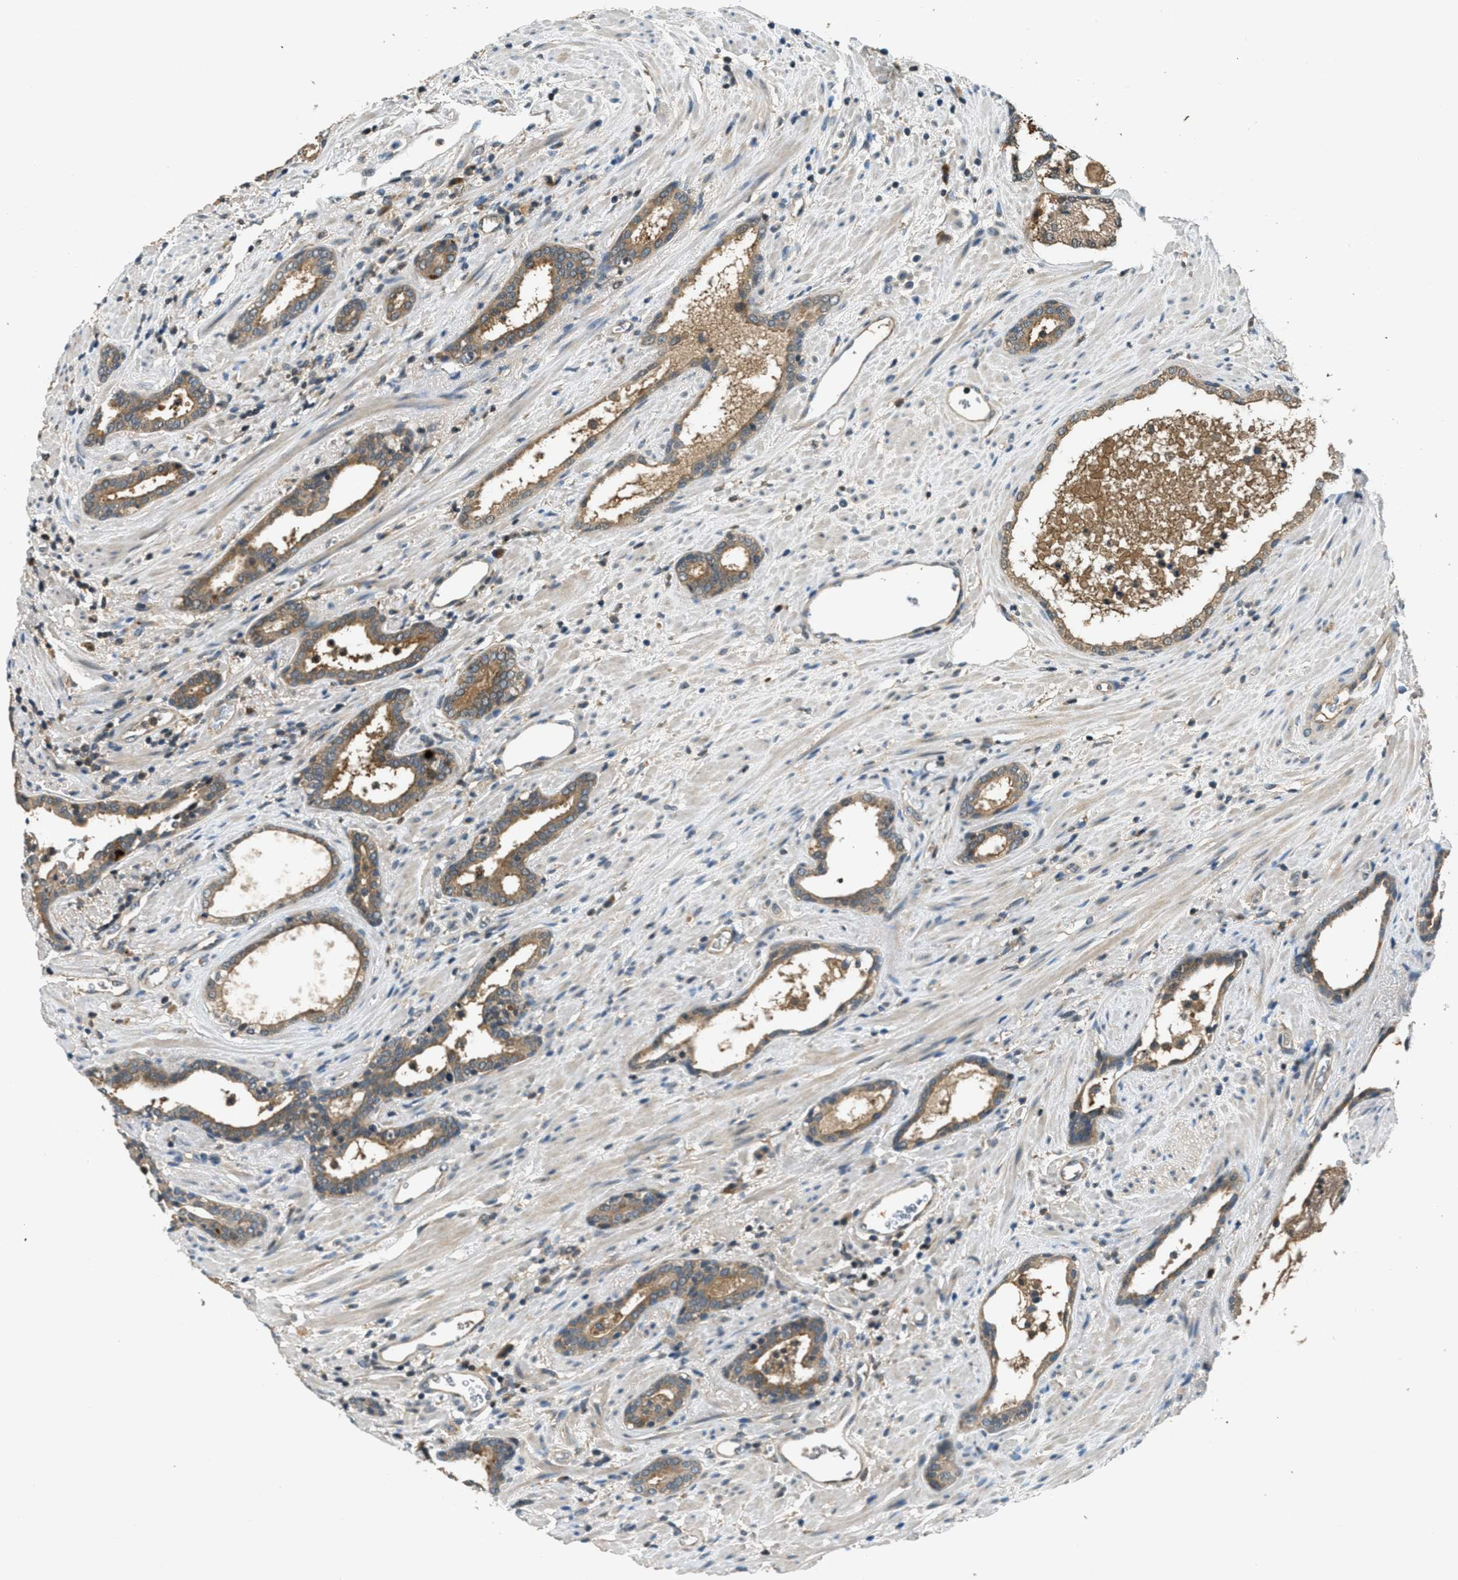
{"staining": {"intensity": "moderate", "quantity": ">75%", "location": "cytoplasmic/membranous"}, "tissue": "prostate cancer", "cell_type": "Tumor cells", "image_type": "cancer", "snomed": [{"axis": "morphology", "description": "Adenocarcinoma, High grade"}, {"axis": "topography", "description": "Prostate"}], "caption": "An IHC histopathology image of neoplastic tissue is shown. Protein staining in brown highlights moderate cytoplasmic/membranous positivity in prostate cancer within tumor cells.", "gene": "DUSP6", "patient": {"sex": "male", "age": 71}}